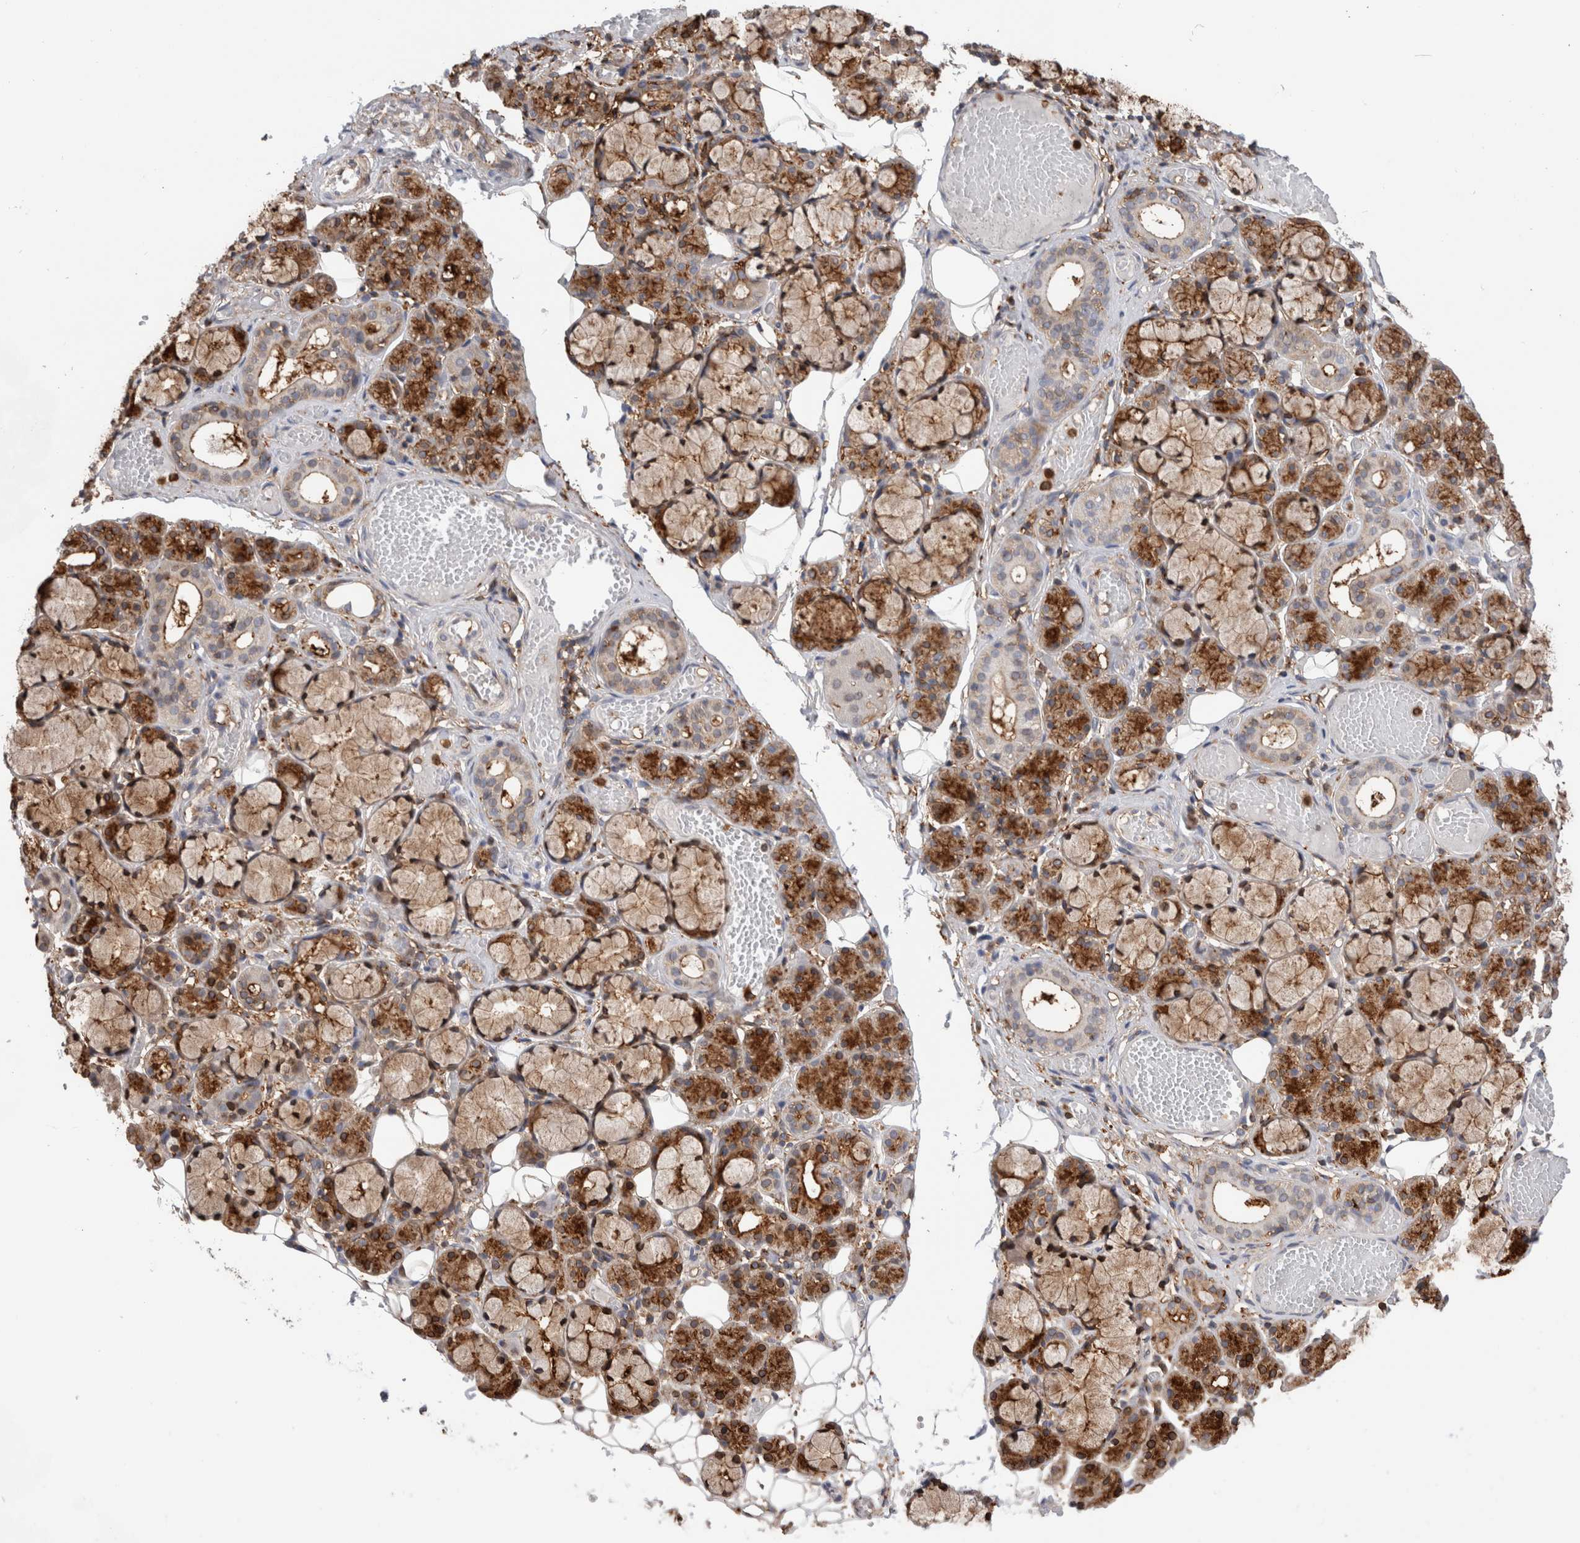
{"staining": {"intensity": "strong", "quantity": ">75%", "location": "cytoplasmic/membranous"}, "tissue": "salivary gland", "cell_type": "Glandular cells", "image_type": "normal", "snomed": [{"axis": "morphology", "description": "Normal tissue, NOS"}, {"axis": "topography", "description": "Salivary gland"}], "caption": "Salivary gland stained with DAB (3,3'-diaminobenzidine) IHC reveals high levels of strong cytoplasmic/membranous expression in about >75% of glandular cells.", "gene": "CCDC88B", "patient": {"sex": "male", "age": 63}}